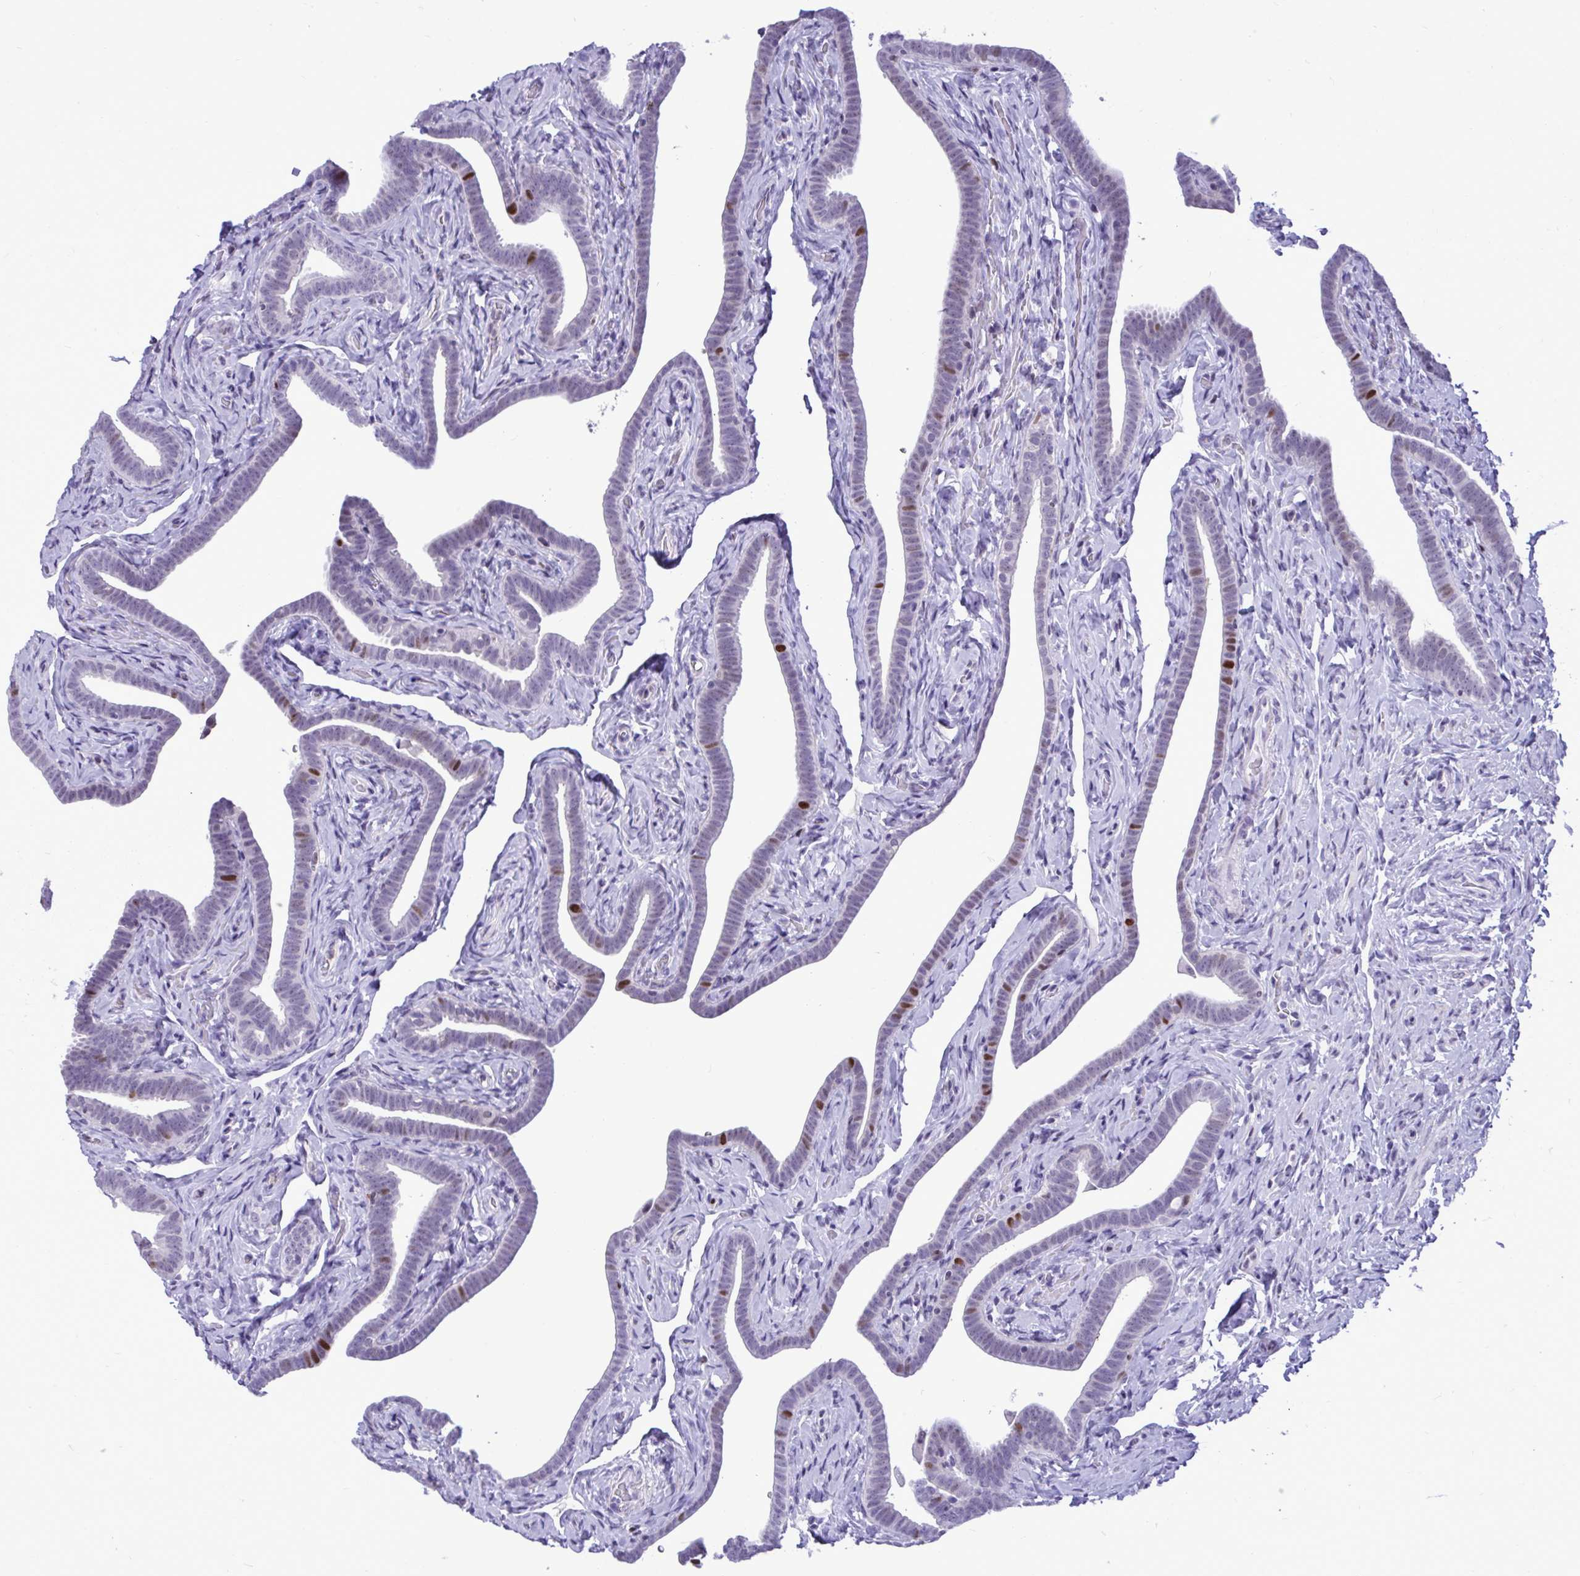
{"staining": {"intensity": "strong", "quantity": "<25%", "location": "nuclear"}, "tissue": "fallopian tube", "cell_type": "Glandular cells", "image_type": "normal", "snomed": [{"axis": "morphology", "description": "Normal tissue, NOS"}, {"axis": "topography", "description": "Fallopian tube"}], "caption": "Fallopian tube stained with immunohistochemistry reveals strong nuclear expression in approximately <25% of glandular cells. (IHC, brightfield microscopy, high magnification).", "gene": "C1QL2", "patient": {"sex": "female", "age": 69}}